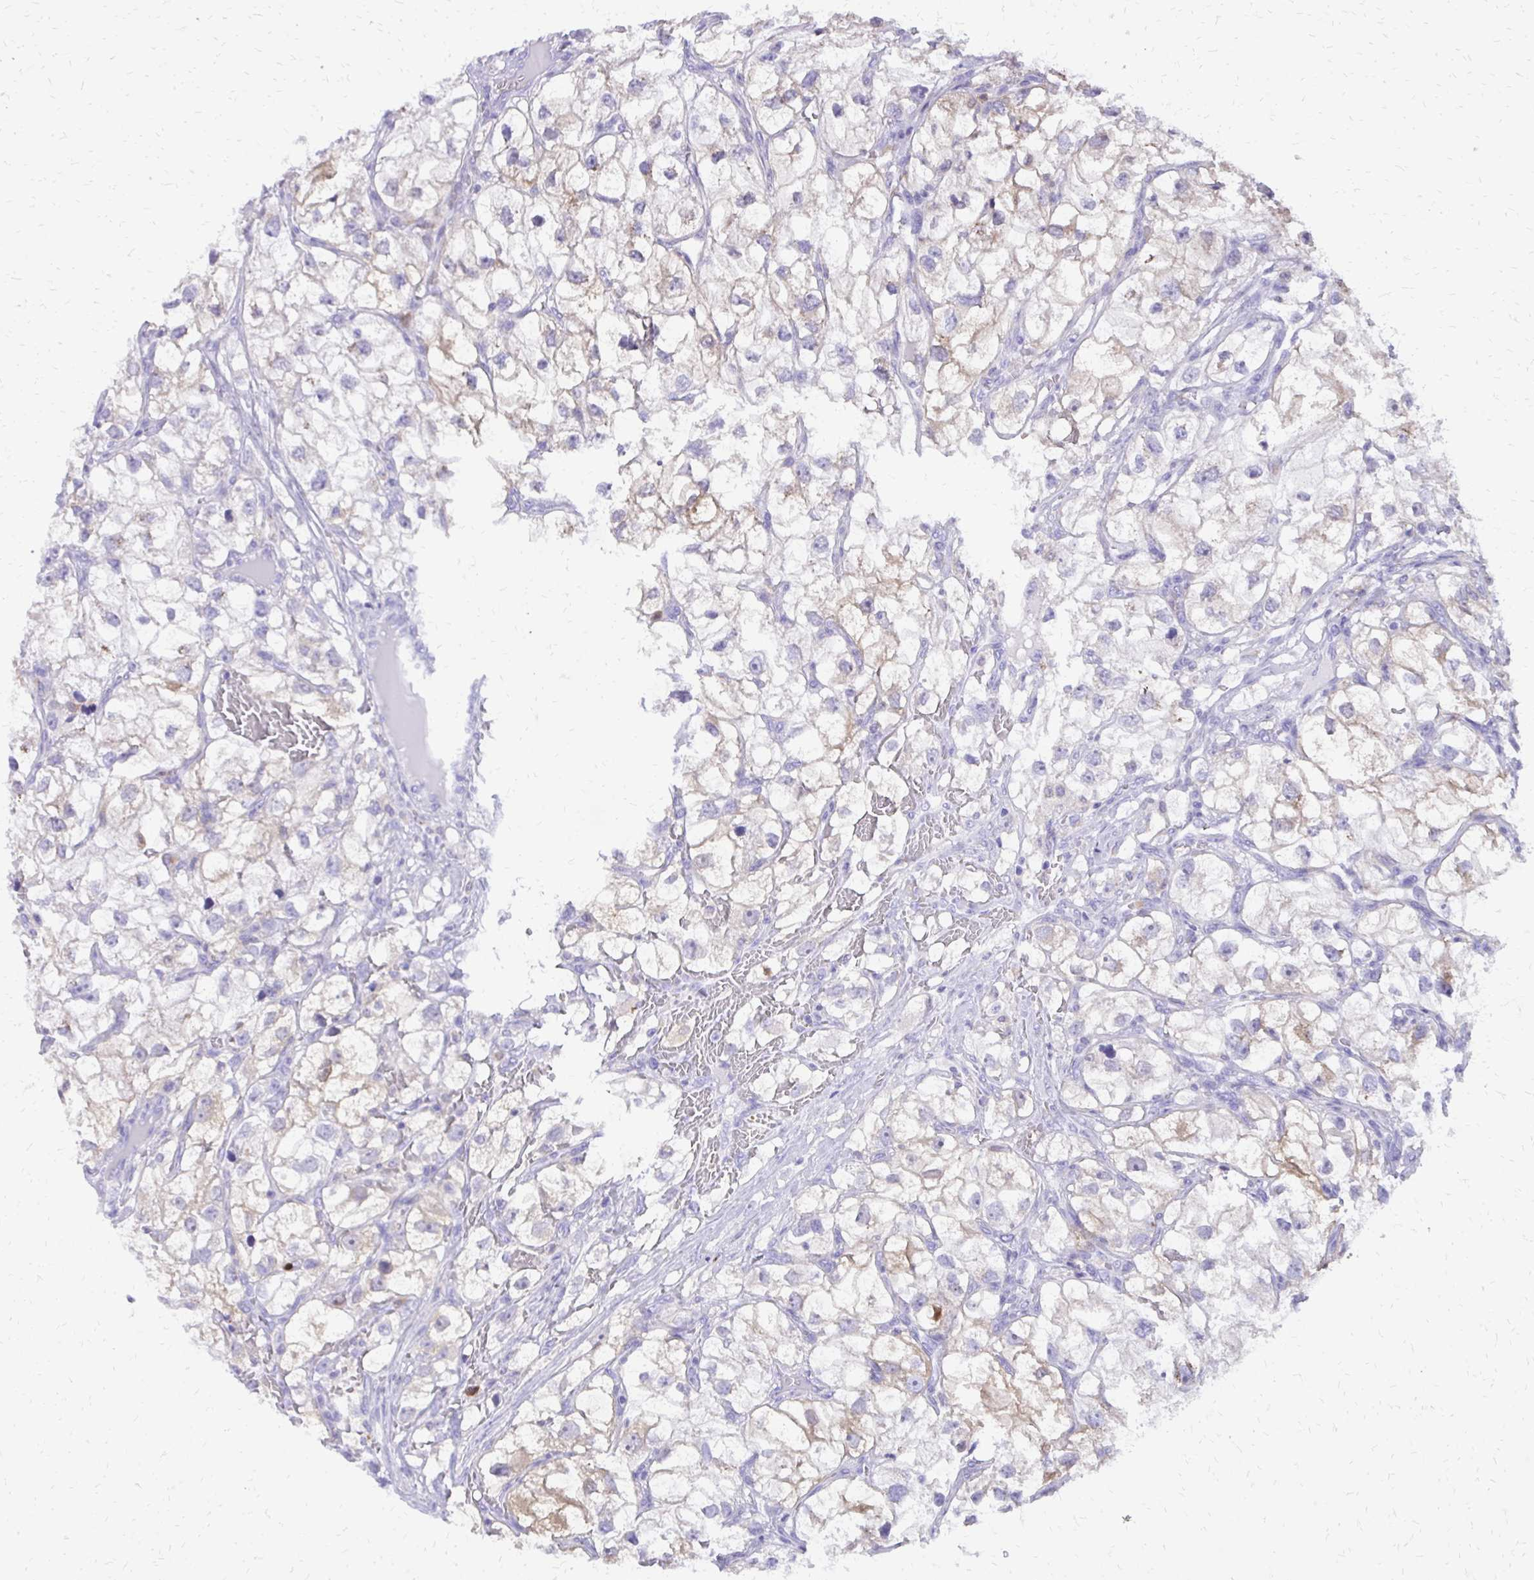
{"staining": {"intensity": "negative", "quantity": "none", "location": "none"}, "tissue": "renal cancer", "cell_type": "Tumor cells", "image_type": "cancer", "snomed": [{"axis": "morphology", "description": "Adenocarcinoma, NOS"}, {"axis": "topography", "description": "Kidney"}], "caption": "Immunohistochemical staining of human renal cancer displays no significant expression in tumor cells.", "gene": "CAT", "patient": {"sex": "male", "age": 59}}